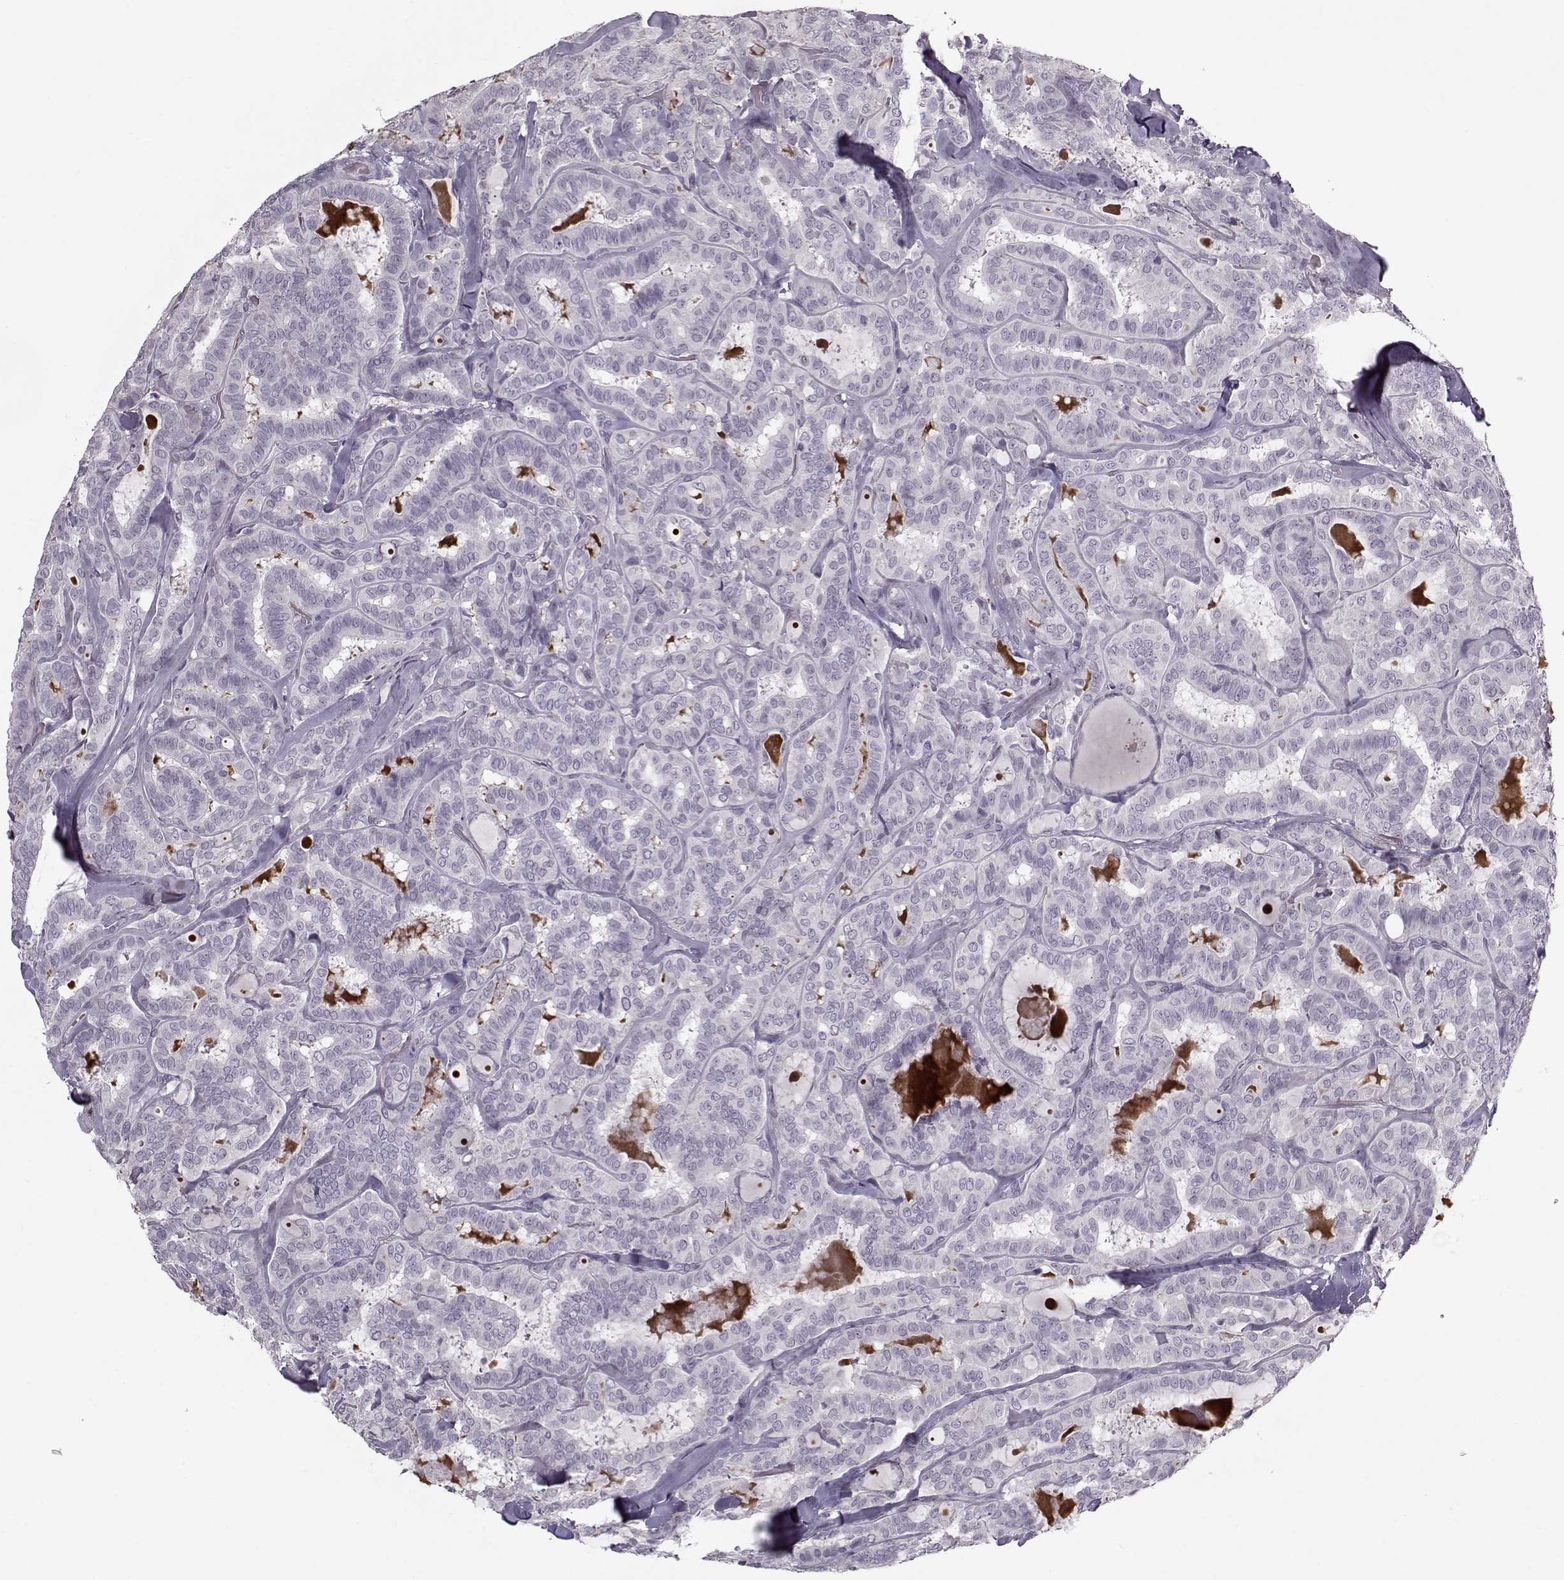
{"staining": {"intensity": "negative", "quantity": "none", "location": "none"}, "tissue": "thyroid cancer", "cell_type": "Tumor cells", "image_type": "cancer", "snomed": [{"axis": "morphology", "description": "Papillary adenocarcinoma, NOS"}, {"axis": "topography", "description": "Thyroid gland"}], "caption": "Tumor cells show no significant staining in thyroid papillary adenocarcinoma.", "gene": "KRT9", "patient": {"sex": "female", "age": 39}}